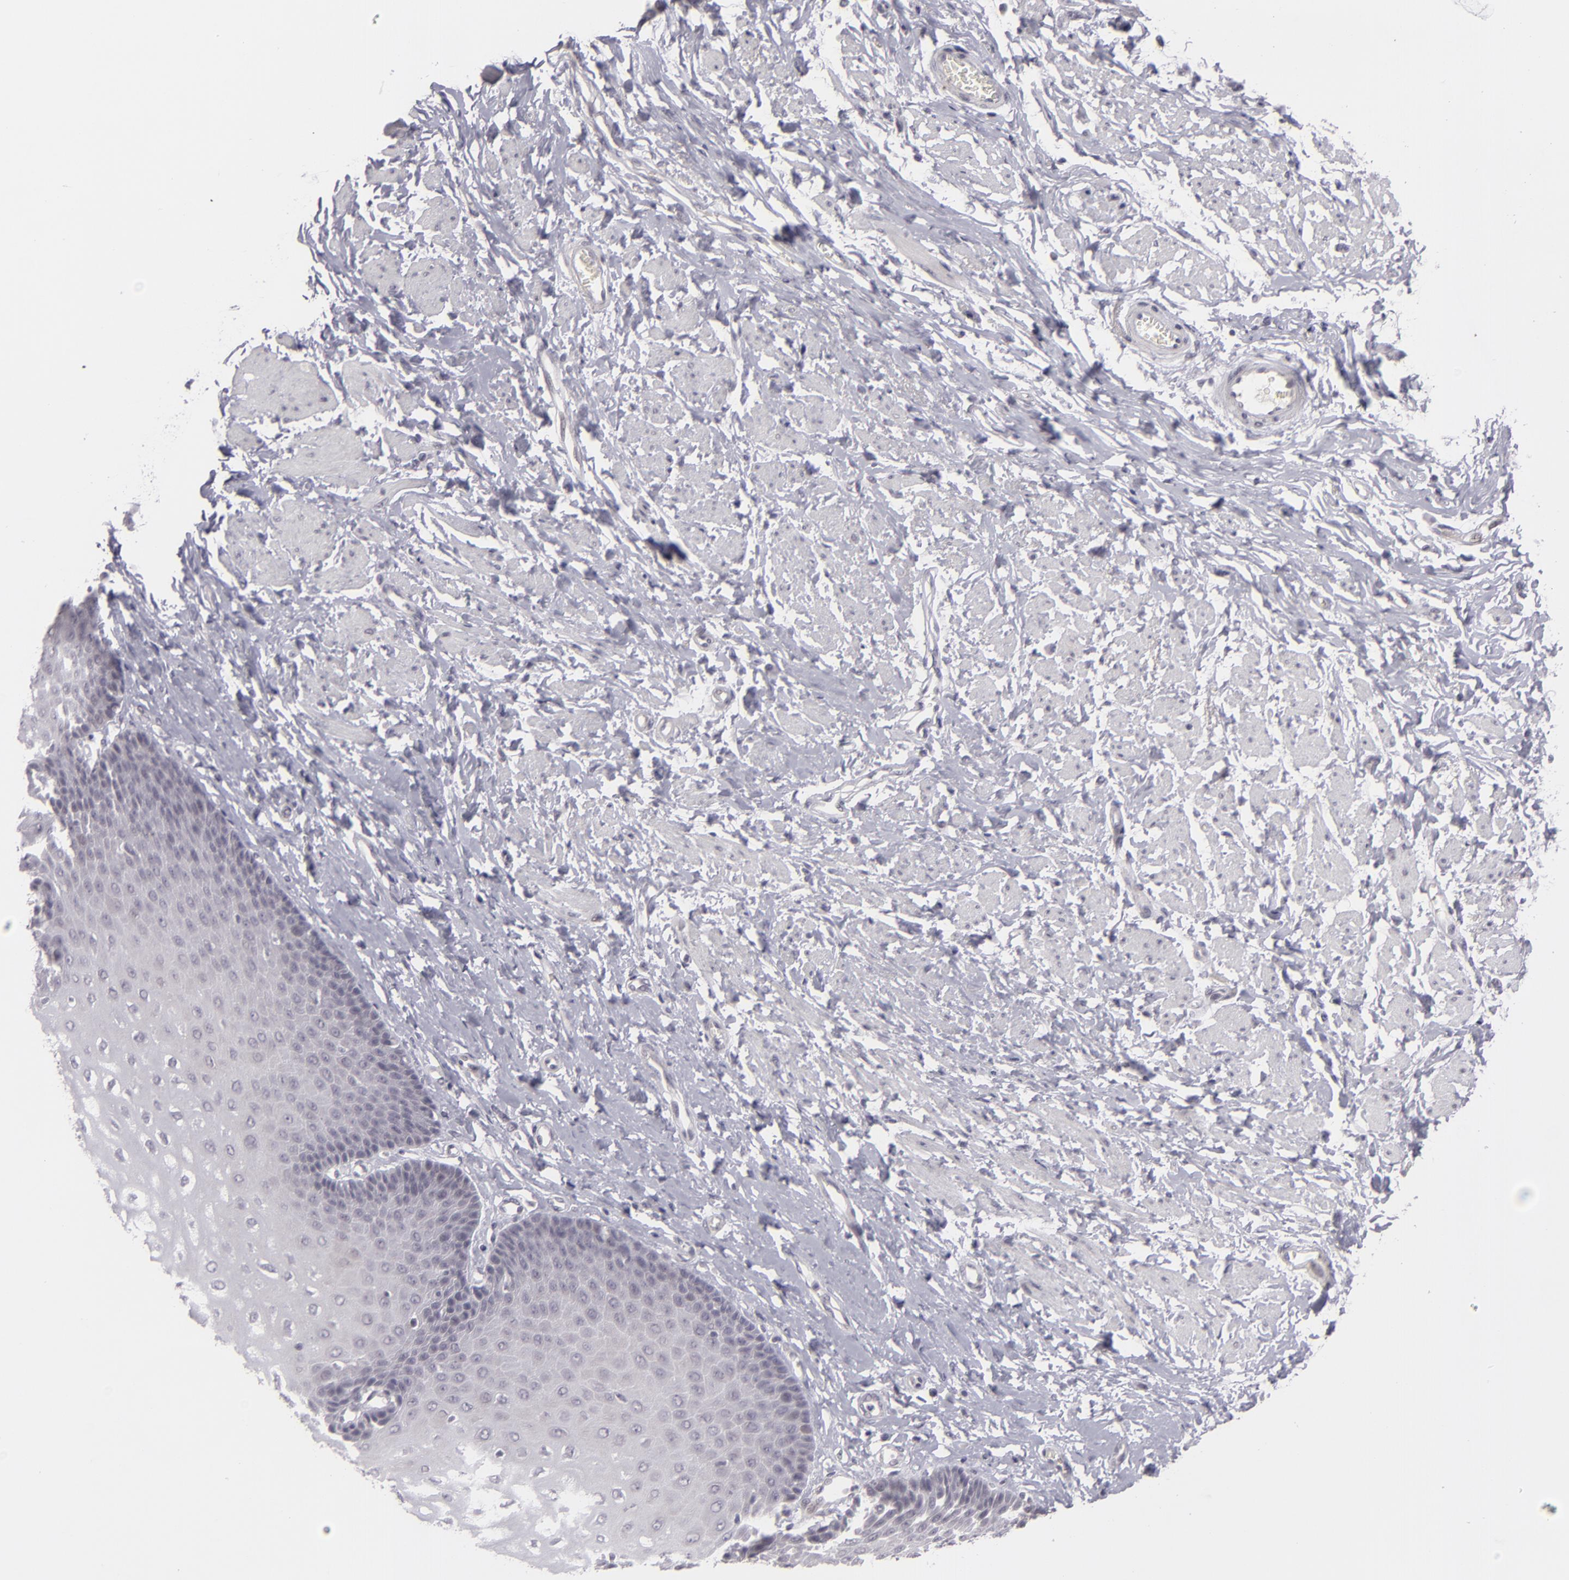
{"staining": {"intensity": "negative", "quantity": "none", "location": "none"}, "tissue": "esophagus", "cell_type": "Squamous epithelial cells", "image_type": "normal", "snomed": [{"axis": "morphology", "description": "Normal tissue, NOS"}, {"axis": "topography", "description": "Esophagus"}], "caption": "An immunohistochemistry image of benign esophagus is shown. There is no staining in squamous epithelial cells of esophagus.", "gene": "ZNF205", "patient": {"sex": "male", "age": 70}}